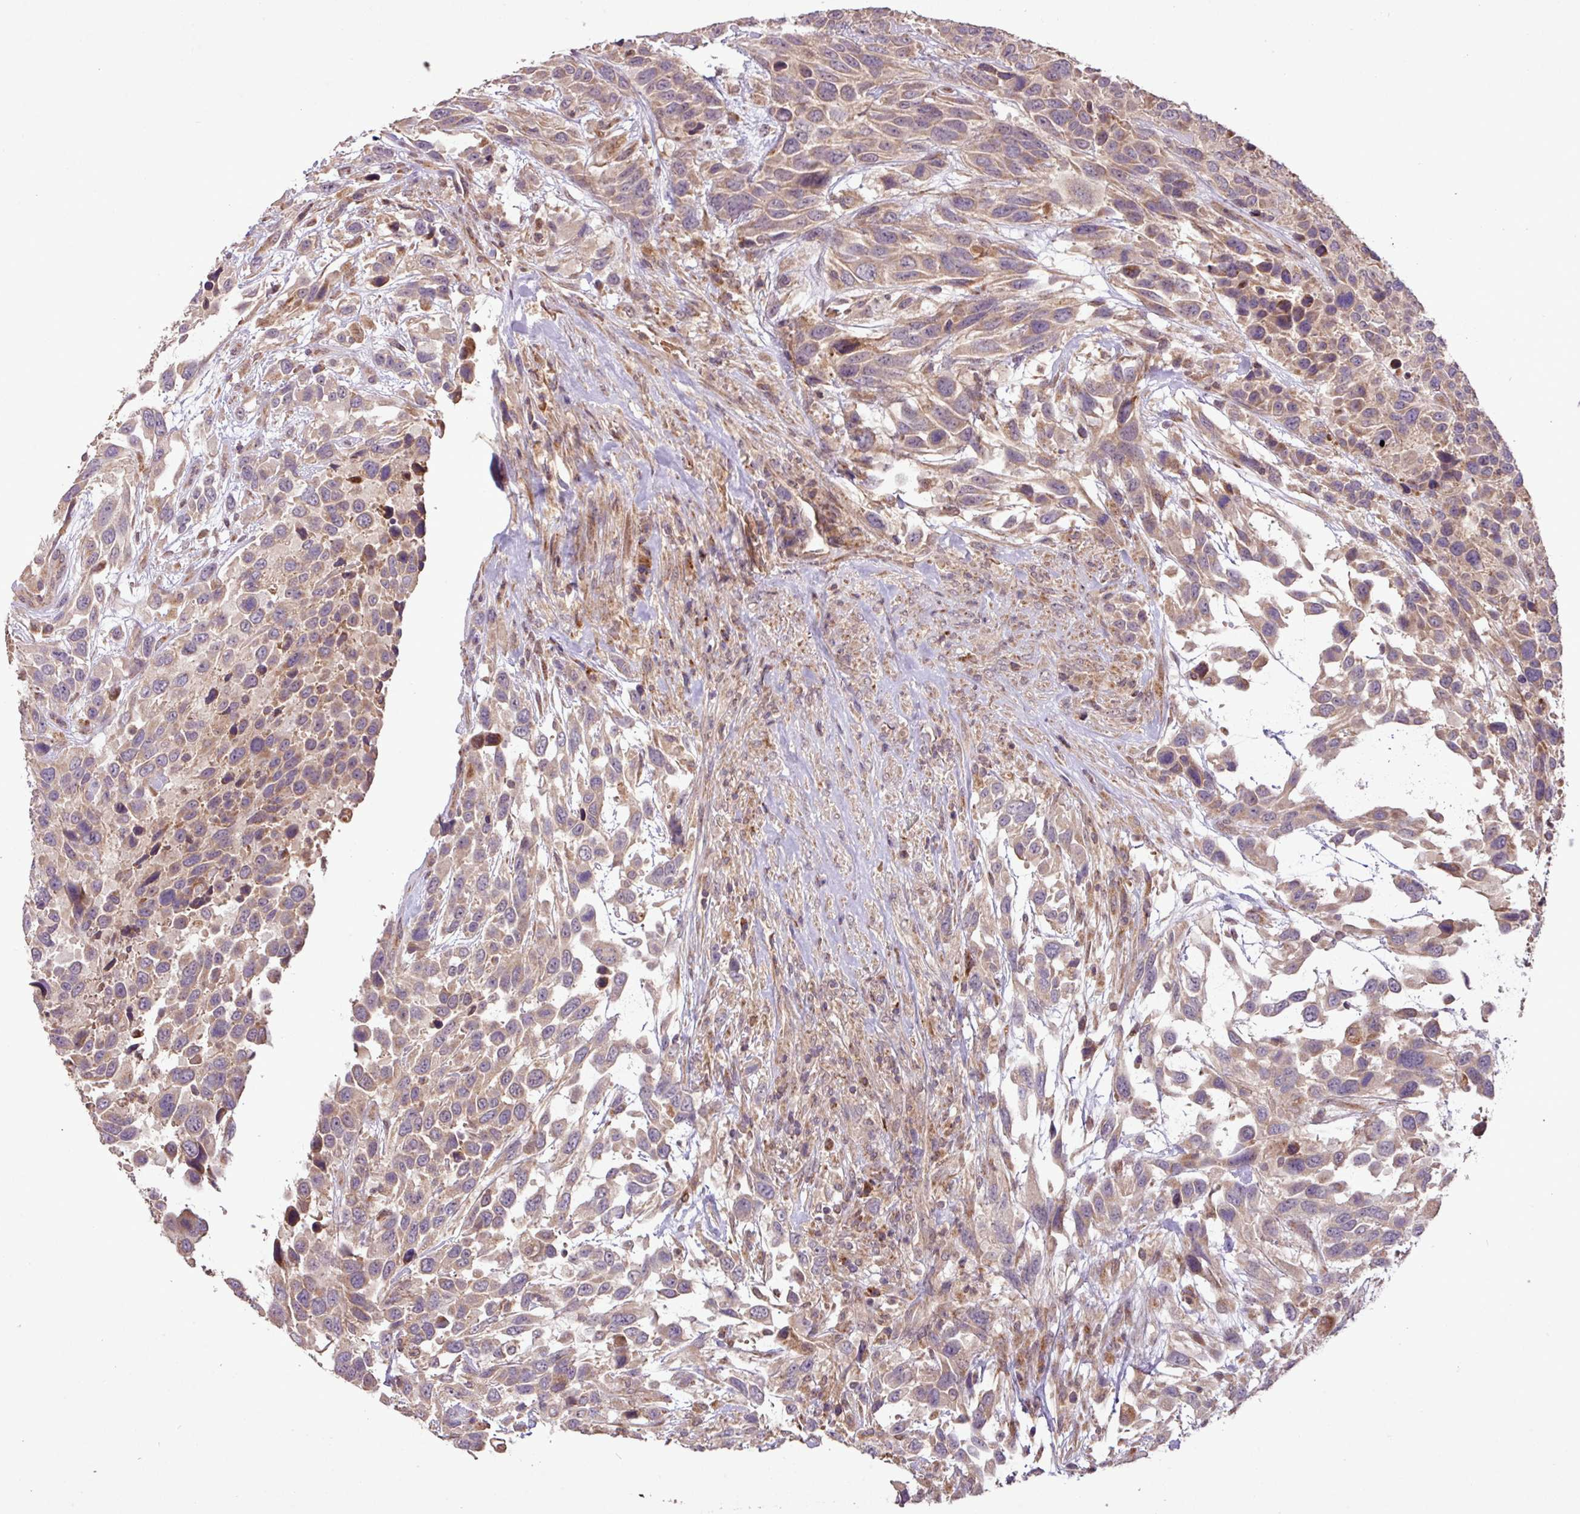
{"staining": {"intensity": "weak", "quantity": ">75%", "location": "cytoplasmic/membranous"}, "tissue": "urothelial cancer", "cell_type": "Tumor cells", "image_type": "cancer", "snomed": [{"axis": "morphology", "description": "Urothelial carcinoma, High grade"}, {"axis": "topography", "description": "Urinary bladder"}], "caption": "Tumor cells demonstrate low levels of weak cytoplasmic/membranous staining in about >75% of cells in urothelial cancer. Nuclei are stained in blue.", "gene": "YPEL3", "patient": {"sex": "female", "age": 70}}